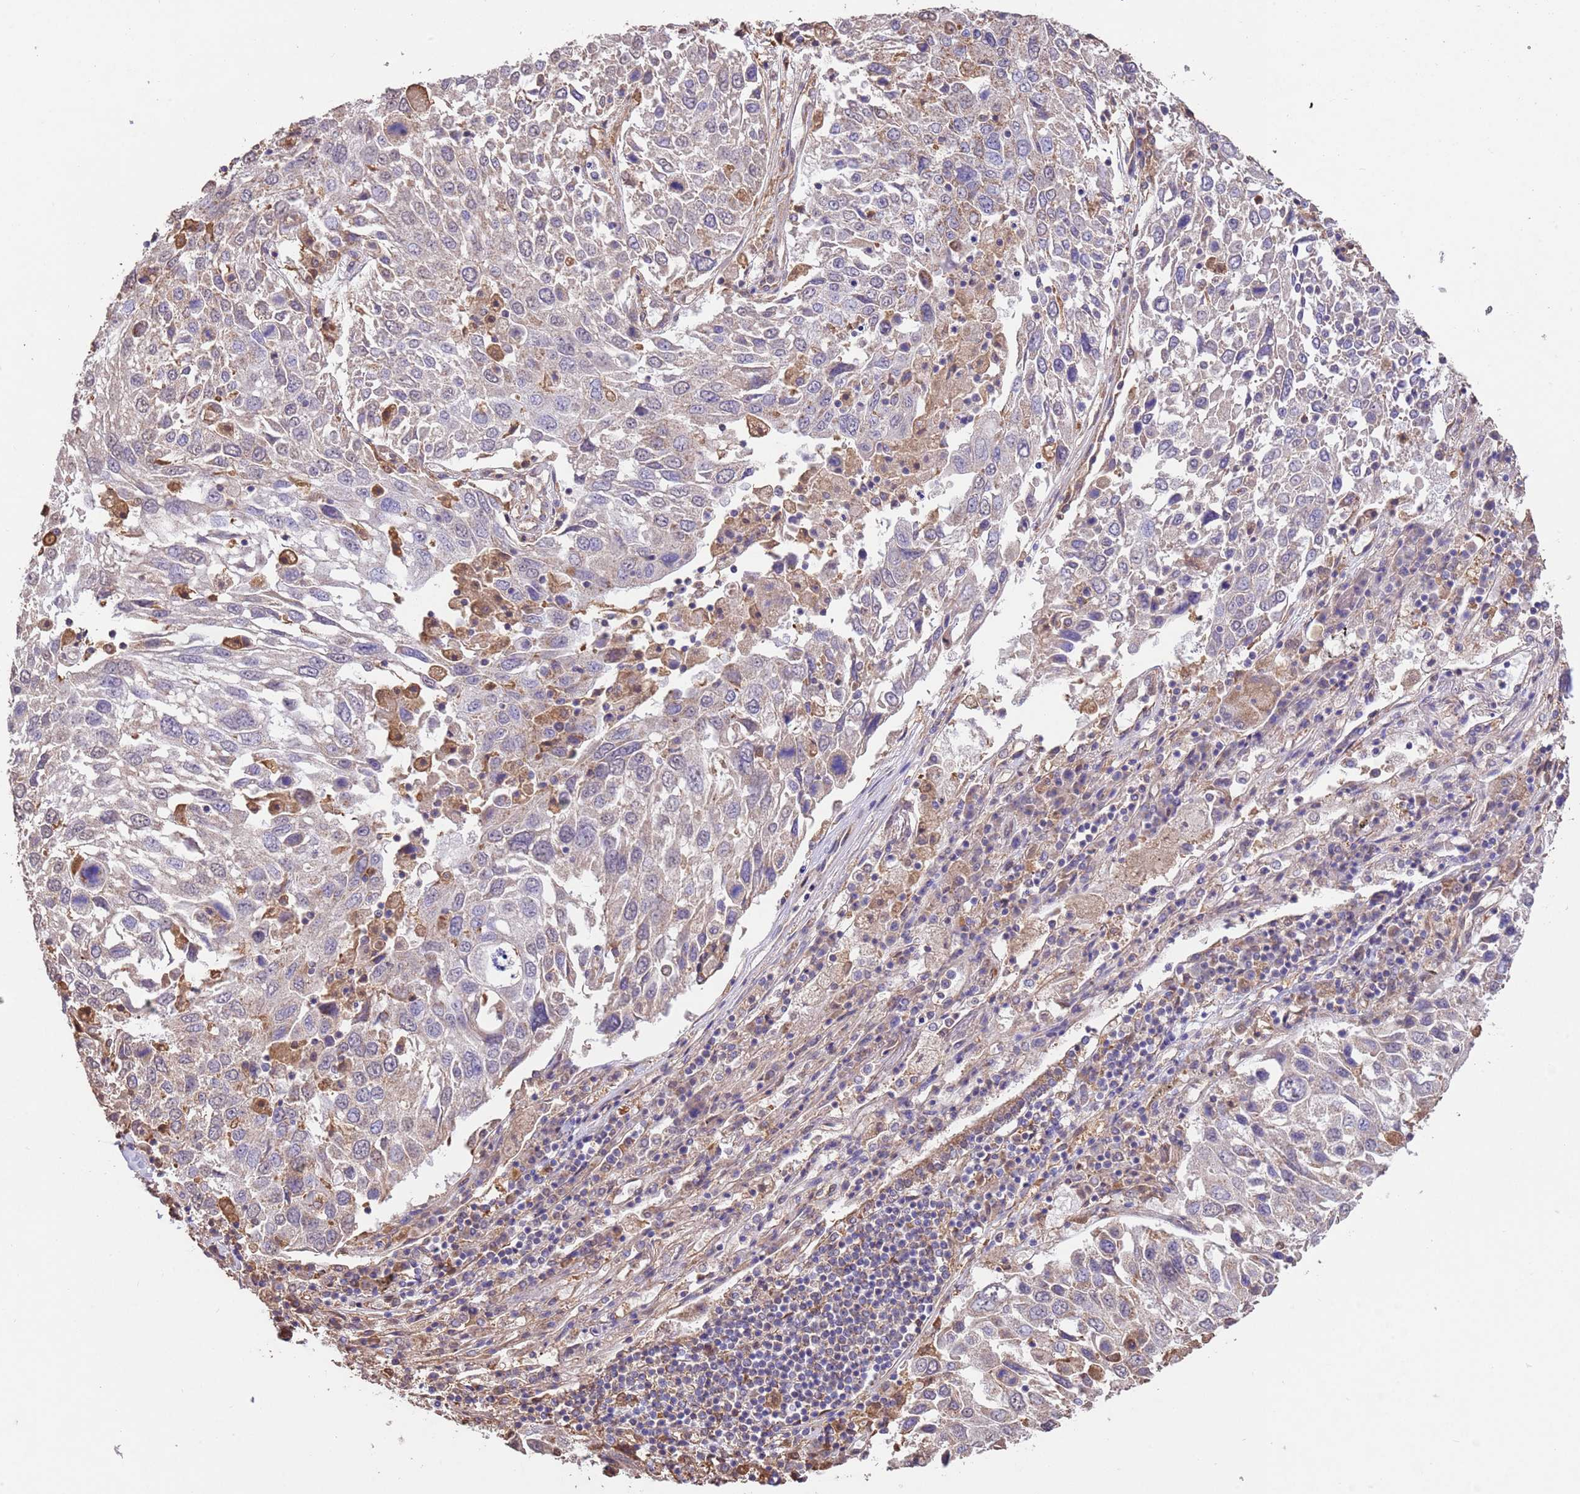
{"staining": {"intensity": "weak", "quantity": "<25%", "location": "cytoplasmic/membranous"}, "tissue": "lung cancer", "cell_type": "Tumor cells", "image_type": "cancer", "snomed": [{"axis": "morphology", "description": "Squamous cell carcinoma, NOS"}, {"axis": "topography", "description": "Lung"}], "caption": "The immunohistochemistry photomicrograph has no significant staining in tumor cells of lung squamous cell carcinoma tissue.", "gene": "NPHP1", "patient": {"sex": "male", "age": 65}}